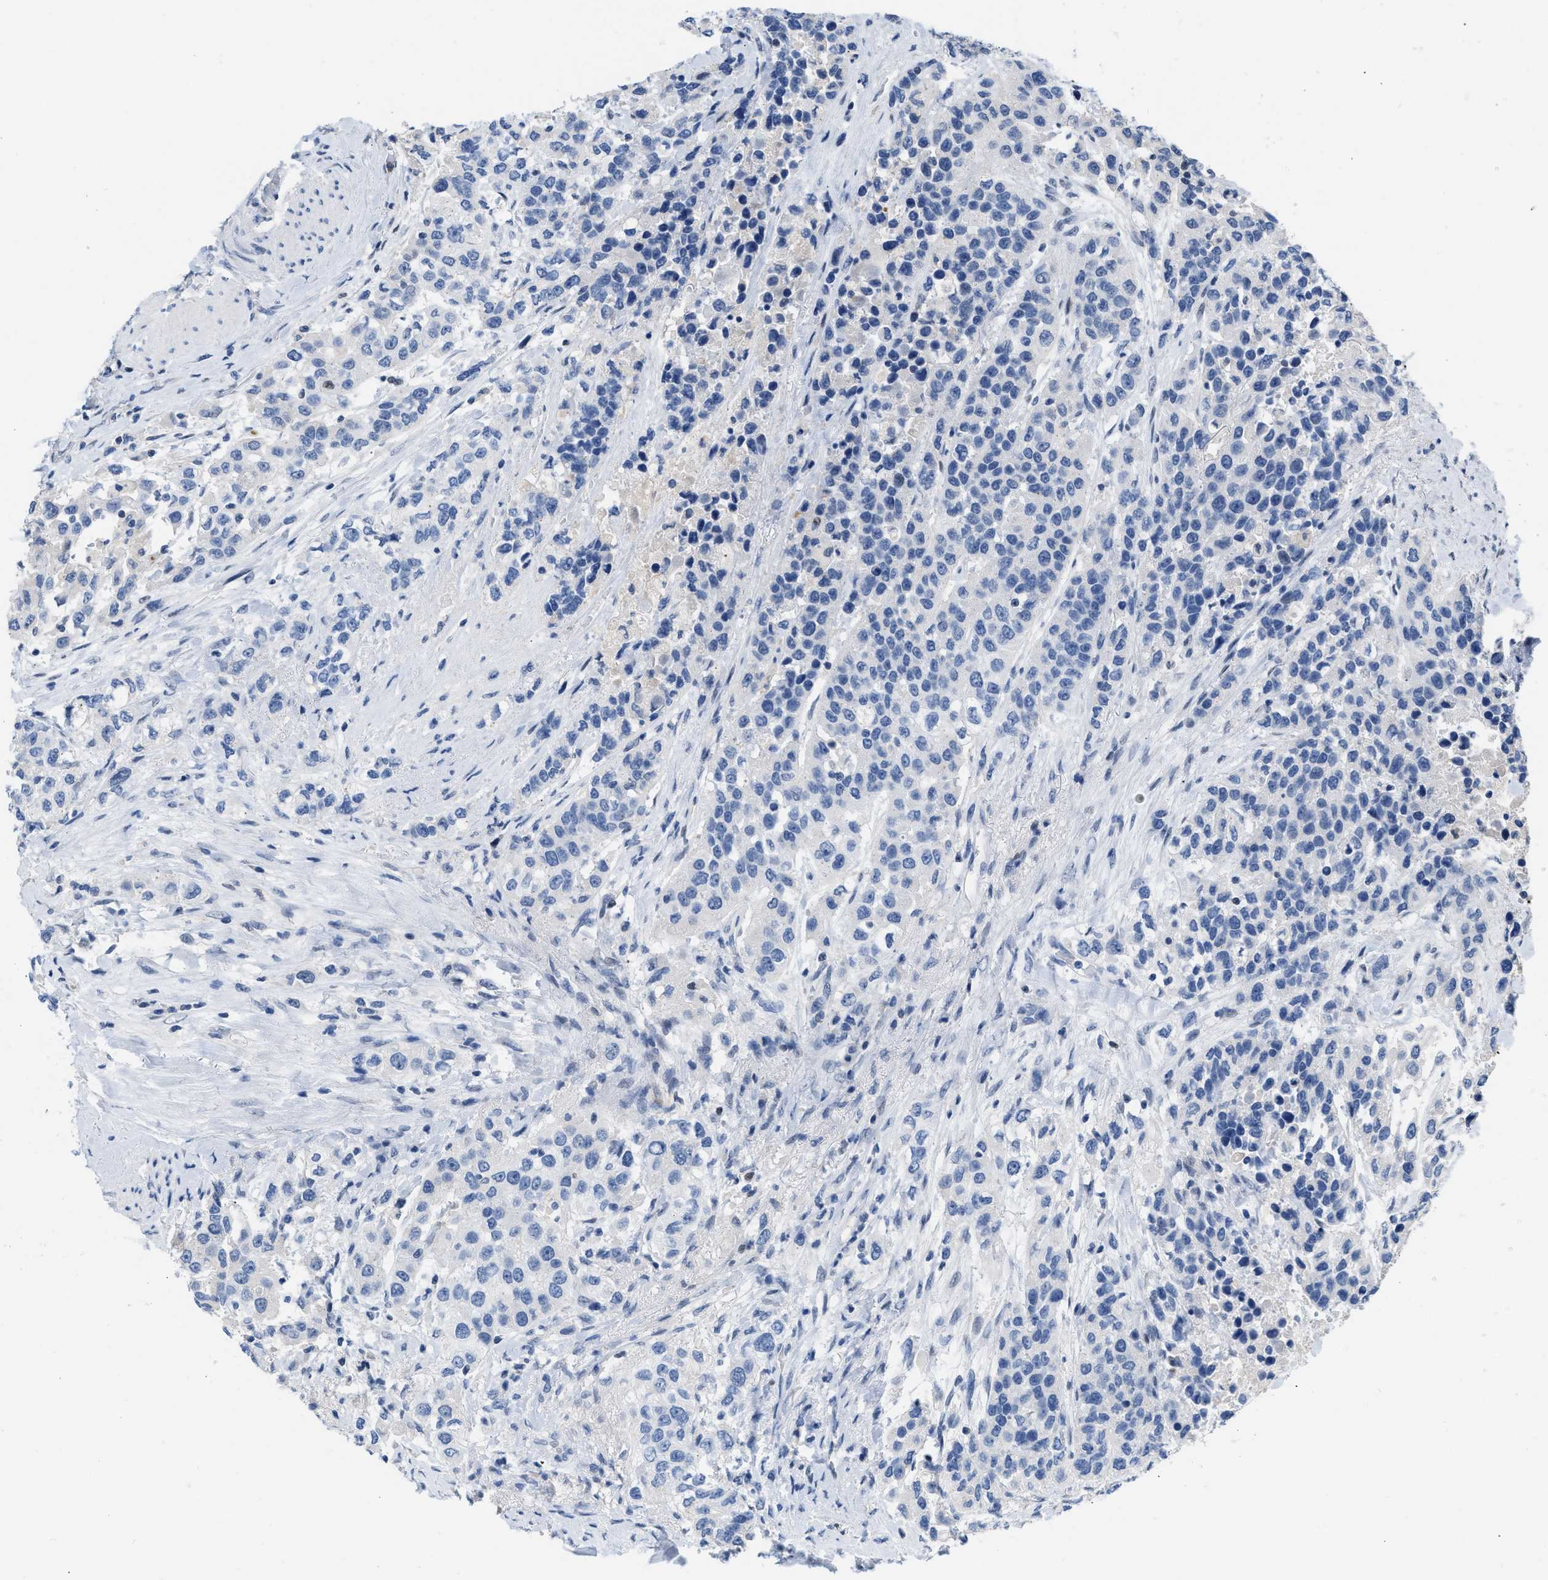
{"staining": {"intensity": "negative", "quantity": "none", "location": "none"}, "tissue": "urothelial cancer", "cell_type": "Tumor cells", "image_type": "cancer", "snomed": [{"axis": "morphology", "description": "Urothelial carcinoma, High grade"}, {"axis": "topography", "description": "Urinary bladder"}], "caption": "There is no significant positivity in tumor cells of high-grade urothelial carcinoma.", "gene": "BOLL", "patient": {"sex": "female", "age": 80}}